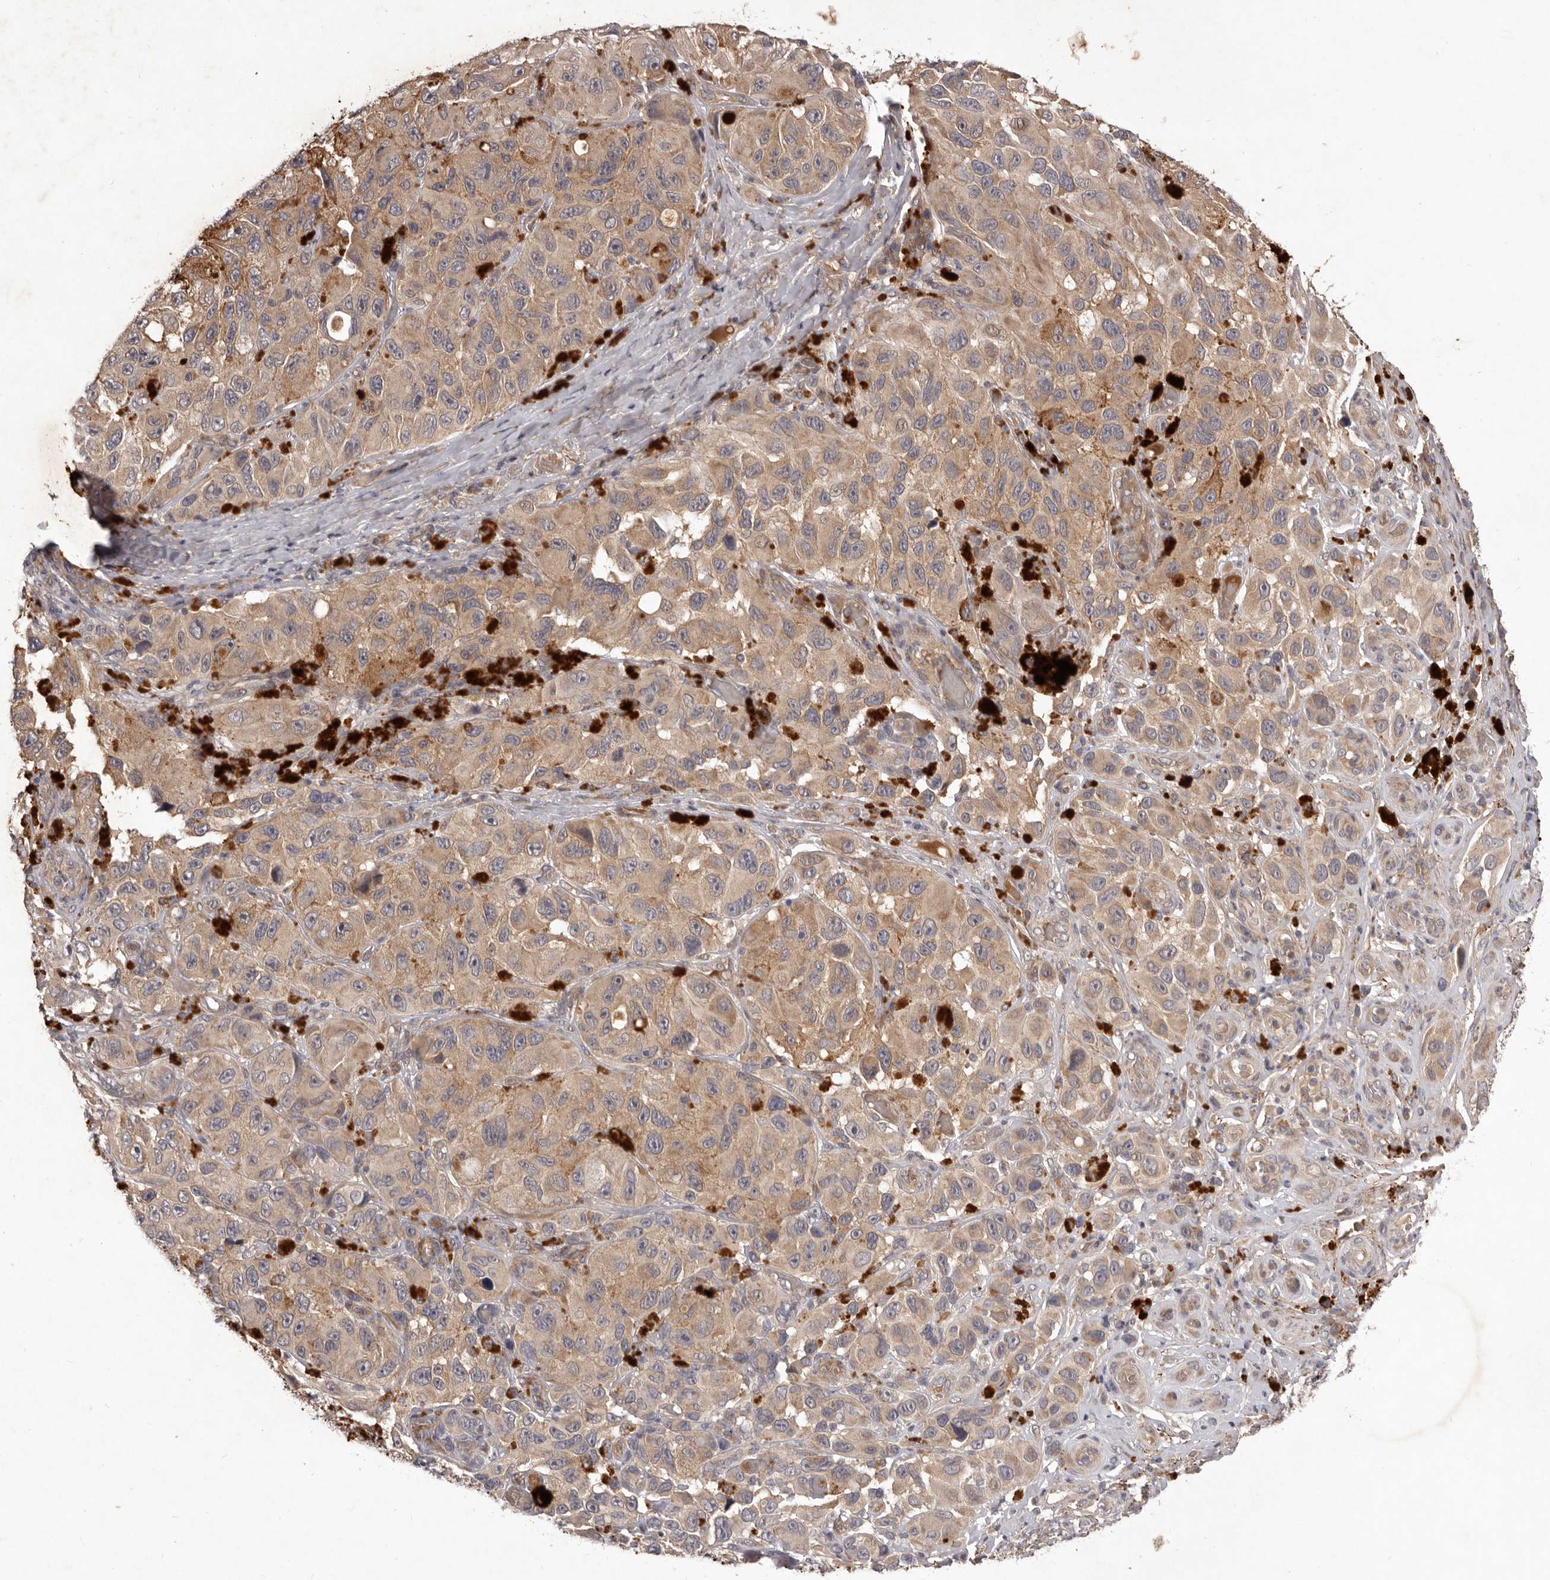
{"staining": {"intensity": "weak", "quantity": ">75%", "location": "cytoplasmic/membranous"}, "tissue": "melanoma", "cell_type": "Tumor cells", "image_type": "cancer", "snomed": [{"axis": "morphology", "description": "Malignant melanoma, NOS"}, {"axis": "topography", "description": "Skin"}], "caption": "A low amount of weak cytoplasmic/membranous positivity is appreciated in about >75% of tumor cells in melanoma tissue.", "gene": "HBS1L", "patient": {"sex": "female", "age": 73}}